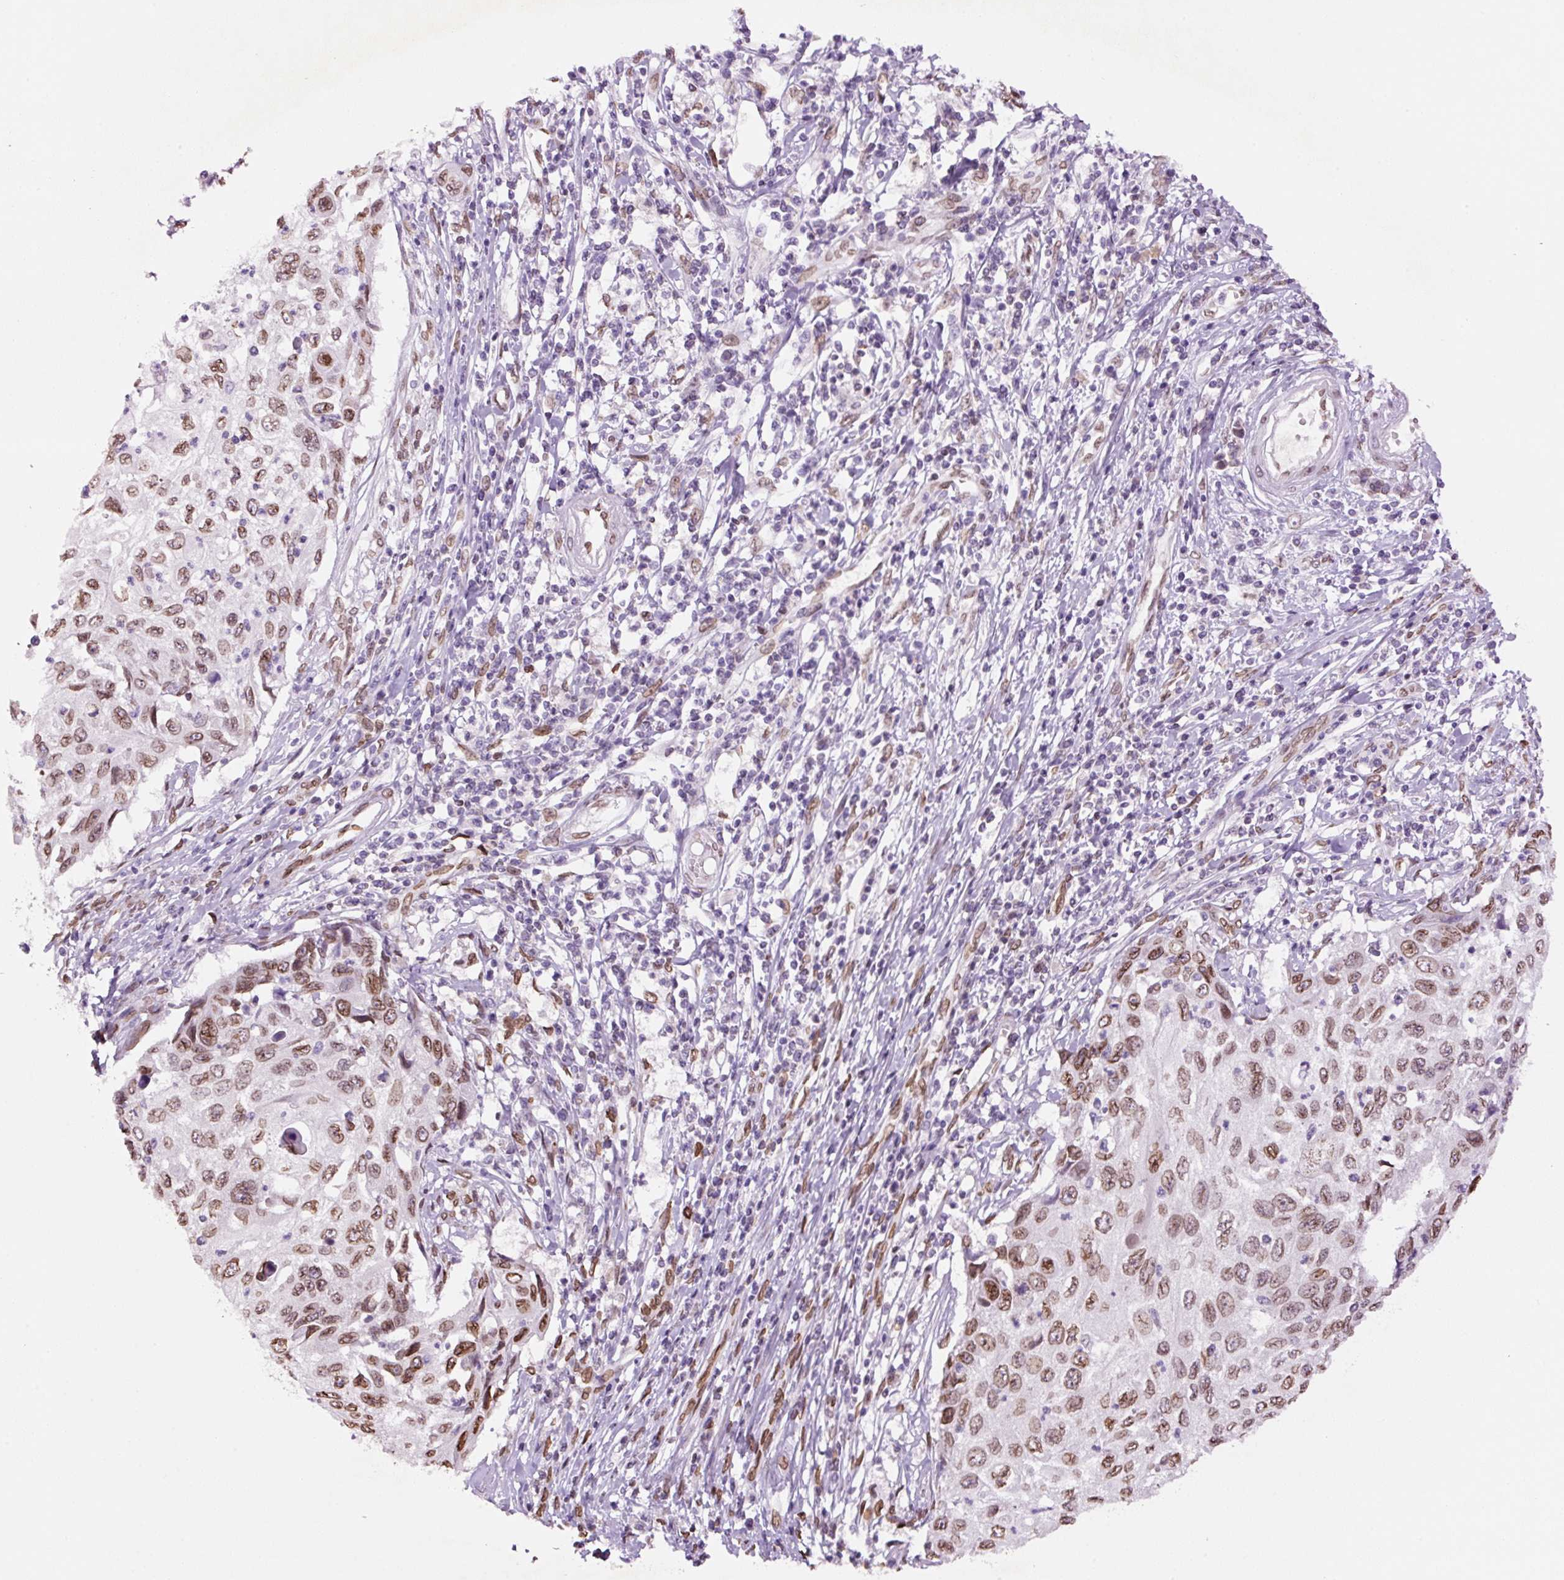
{"staining": {"intensity": "moderate", "quantity": ">75%", "location": "nuclear"}, "tissue": "cervical cancer", "cell_type": "Tumor cells", "image_type": "cancer", "snomed": [{"axis": "morphology", "description": "Squamous cell carcinoma, NOS"}, {"axis": "topography", "description": "Cervix"}], "caption": "Cervical squamous cell carcinoma stained with a protein marker displays moderate staining in tumor cells.", "gene": "ZNF224", "patient": {"sex": "female", "age": 70}}